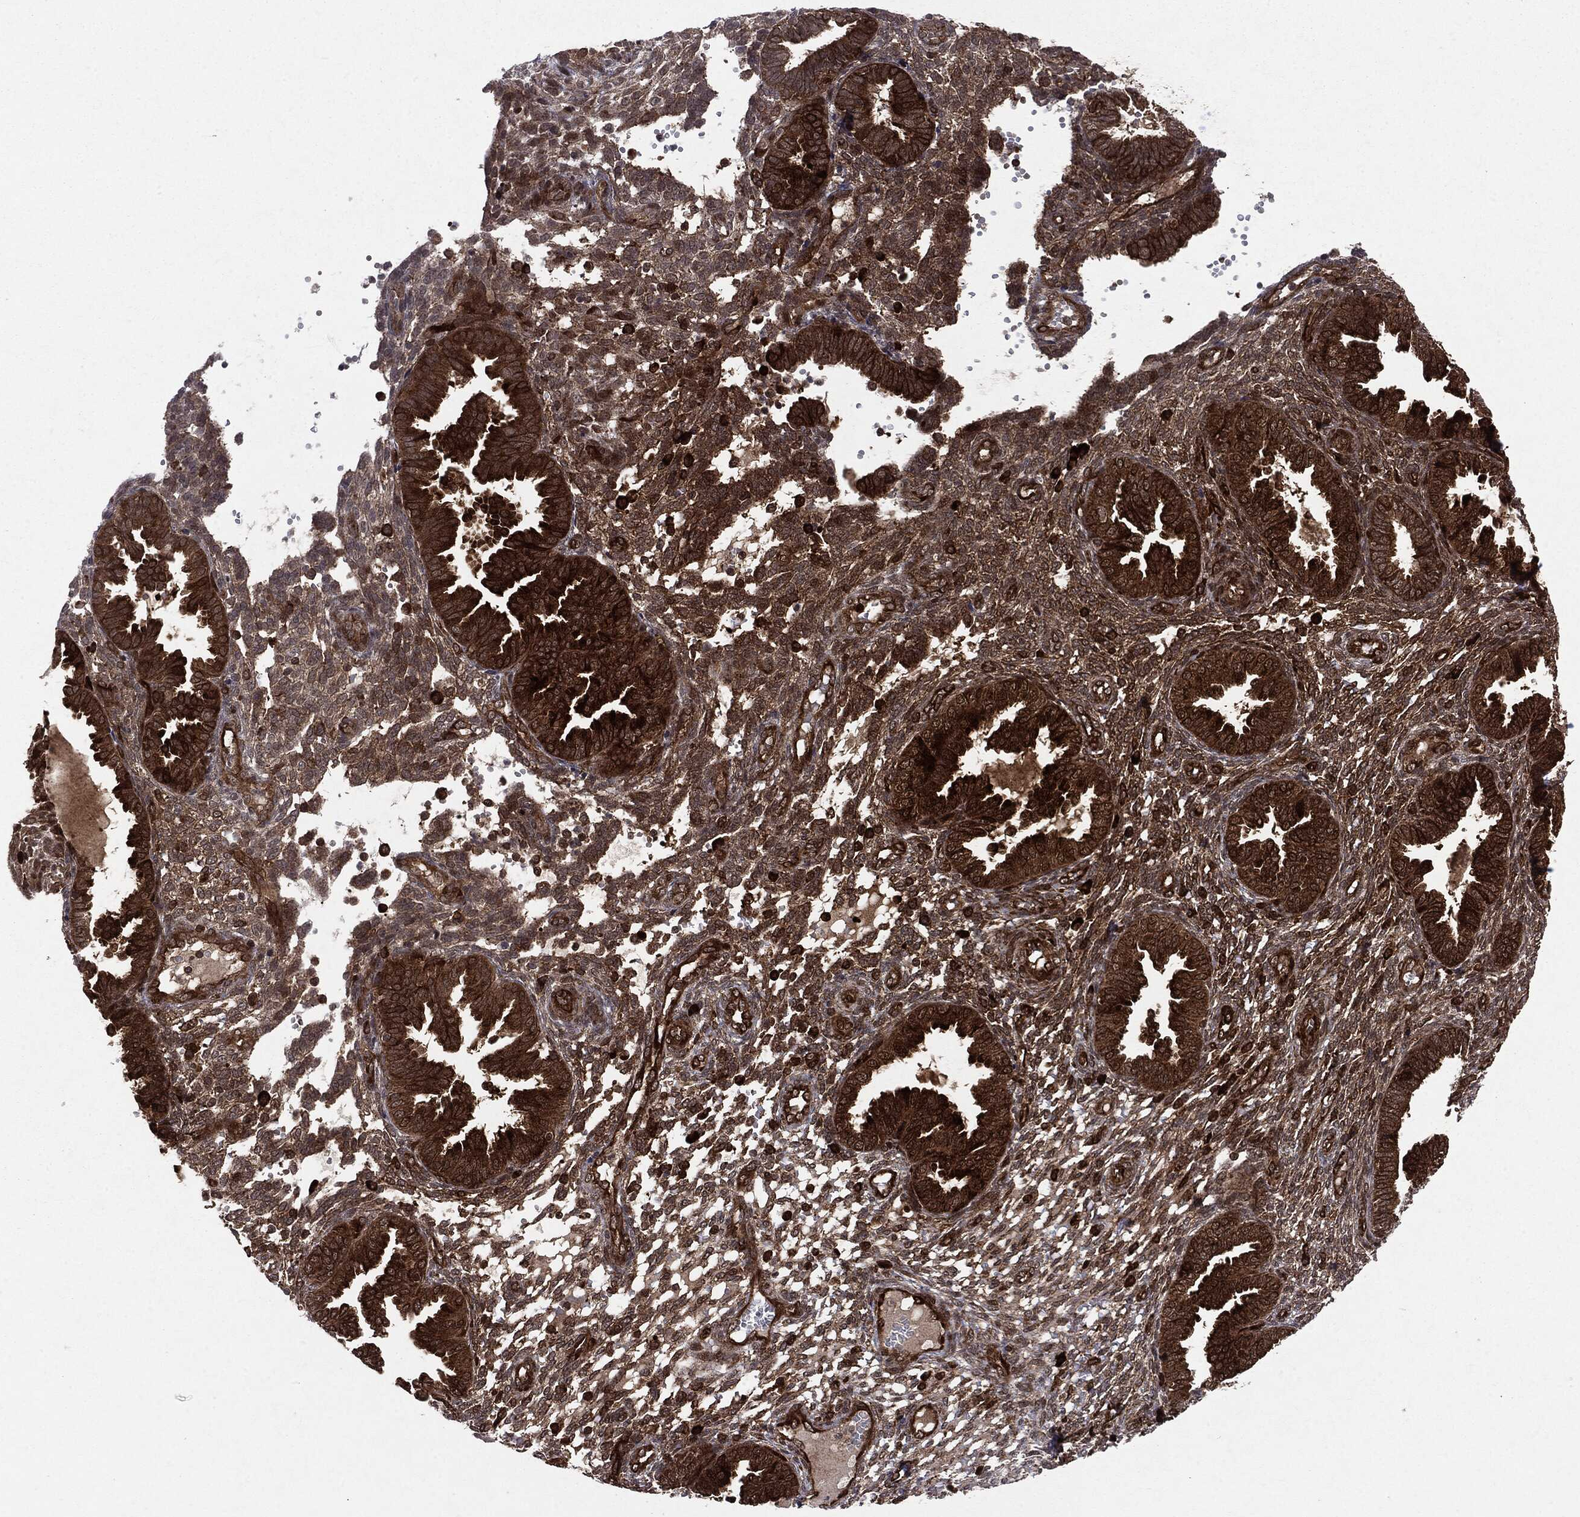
{"staining": {"intensity": "moderate", "quantity": "25%-75%", "location": "cytoplasmic/membranous"}, "tissue": "endometrium", "cell_type": "Cells in endometrial stroma", "image_type": "normal", "snomed": [{"axis": "morphology", "description": "Normal tissue, NOS"}, {"axis": "topography", "description": "Endometrium"}], "caption": "The micrograph shows immunohistochemical staining of normal endometrium. There is moderate cytoplasmic/membranous positivity is seen in about 25%-75% of cells in endometrial stroma. (brown staining indicates protein expression, while blue staining denotes nuclei).", "gene": "OTUB1", "patient": {"sex": "female", "age": 42}}